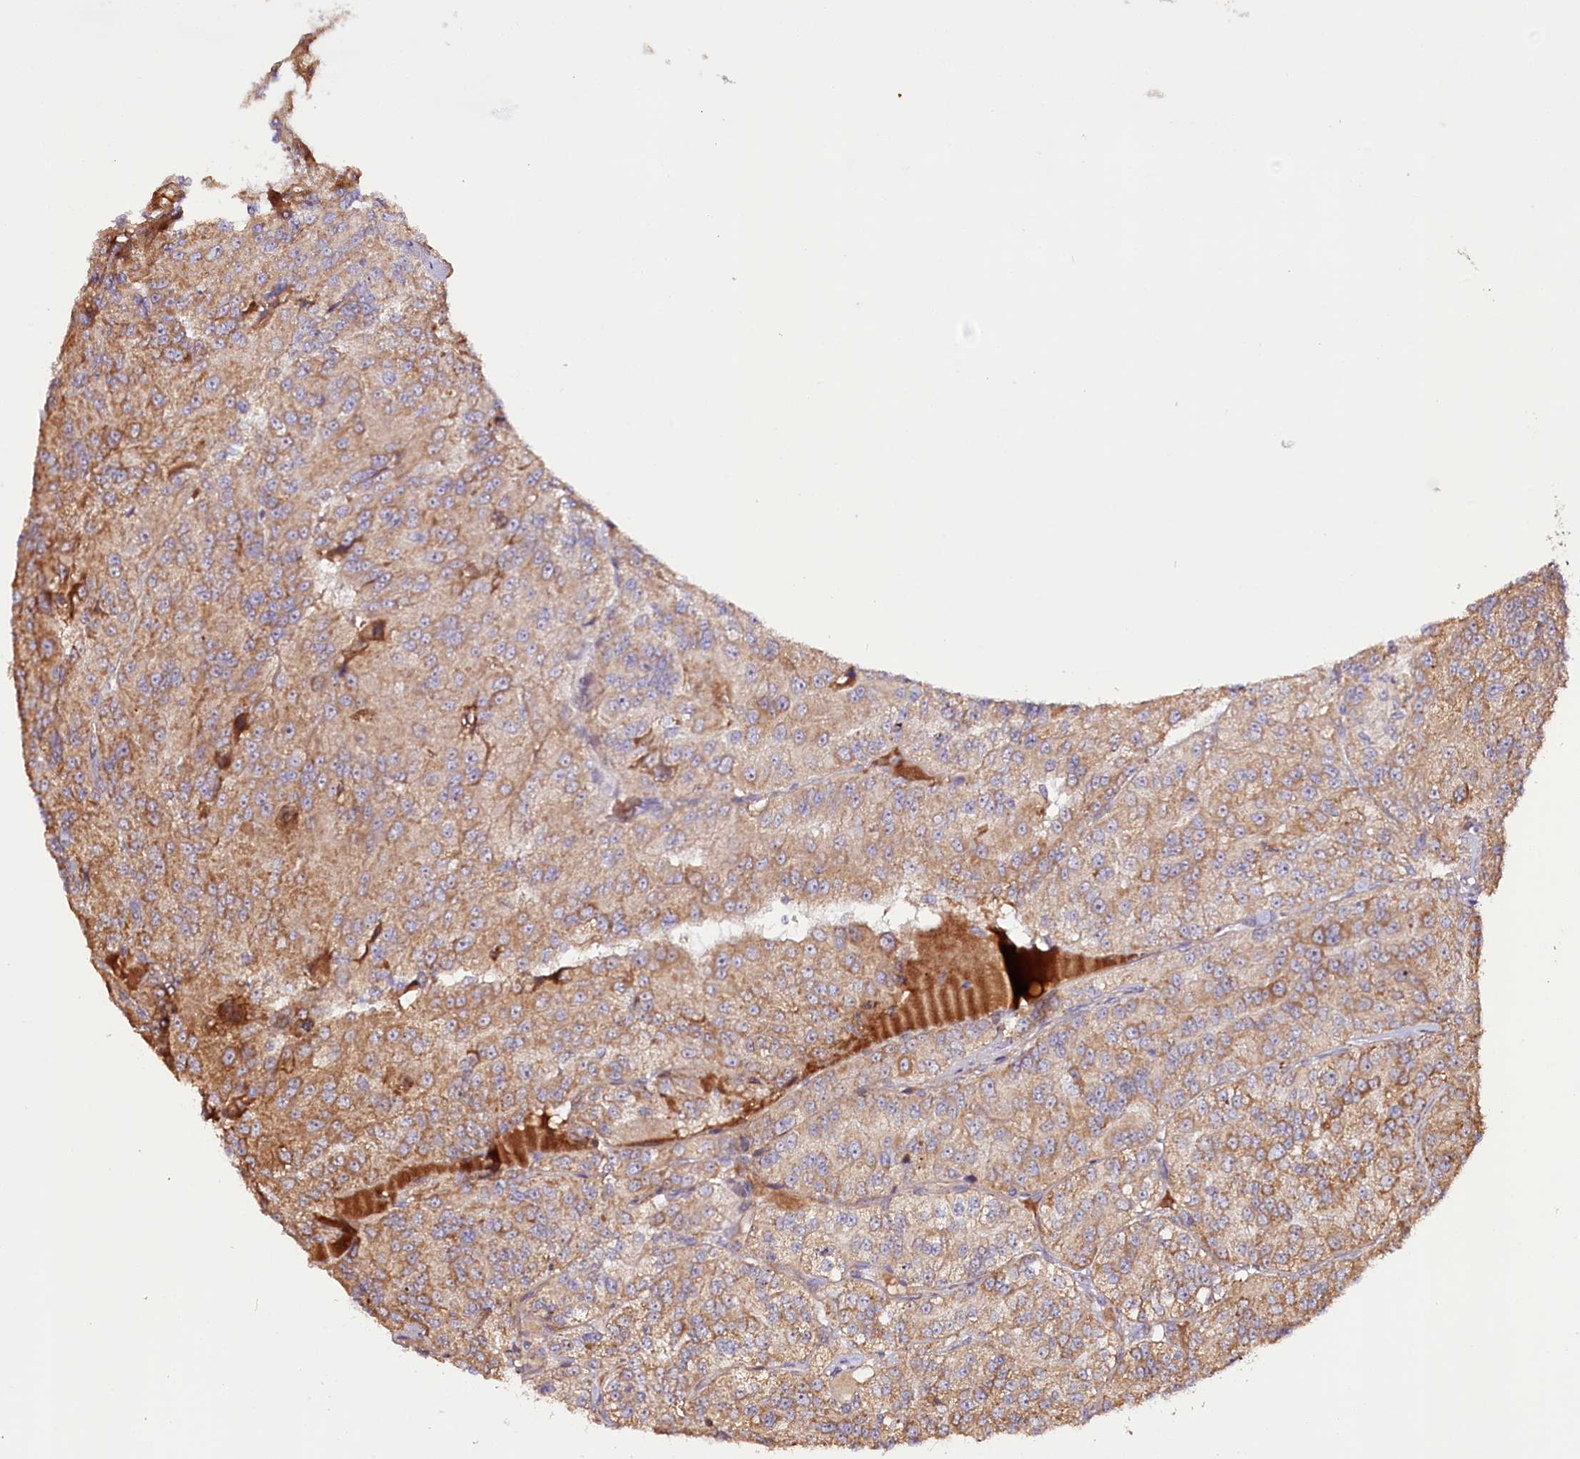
{"staining": {"intensity": "moderate", "quantity": ">75%", "location": "cytoplasmic/membranous"}, "tissue": "renal cancer", "cell_type": "Tumor cells", "image_type": "cancer", "snomed": [{"axis": "morphology", "description": "Adenocarcinoma, NOS"}, {"axis": "topography", "description": "Kidney"}], "caption": "Renal cancer (adenocarcinoma) stained with a protein marker exhibits moderate staining in tumor cells.", "gene": "ST7", "patient": {"sex": "female", "age": 63}}